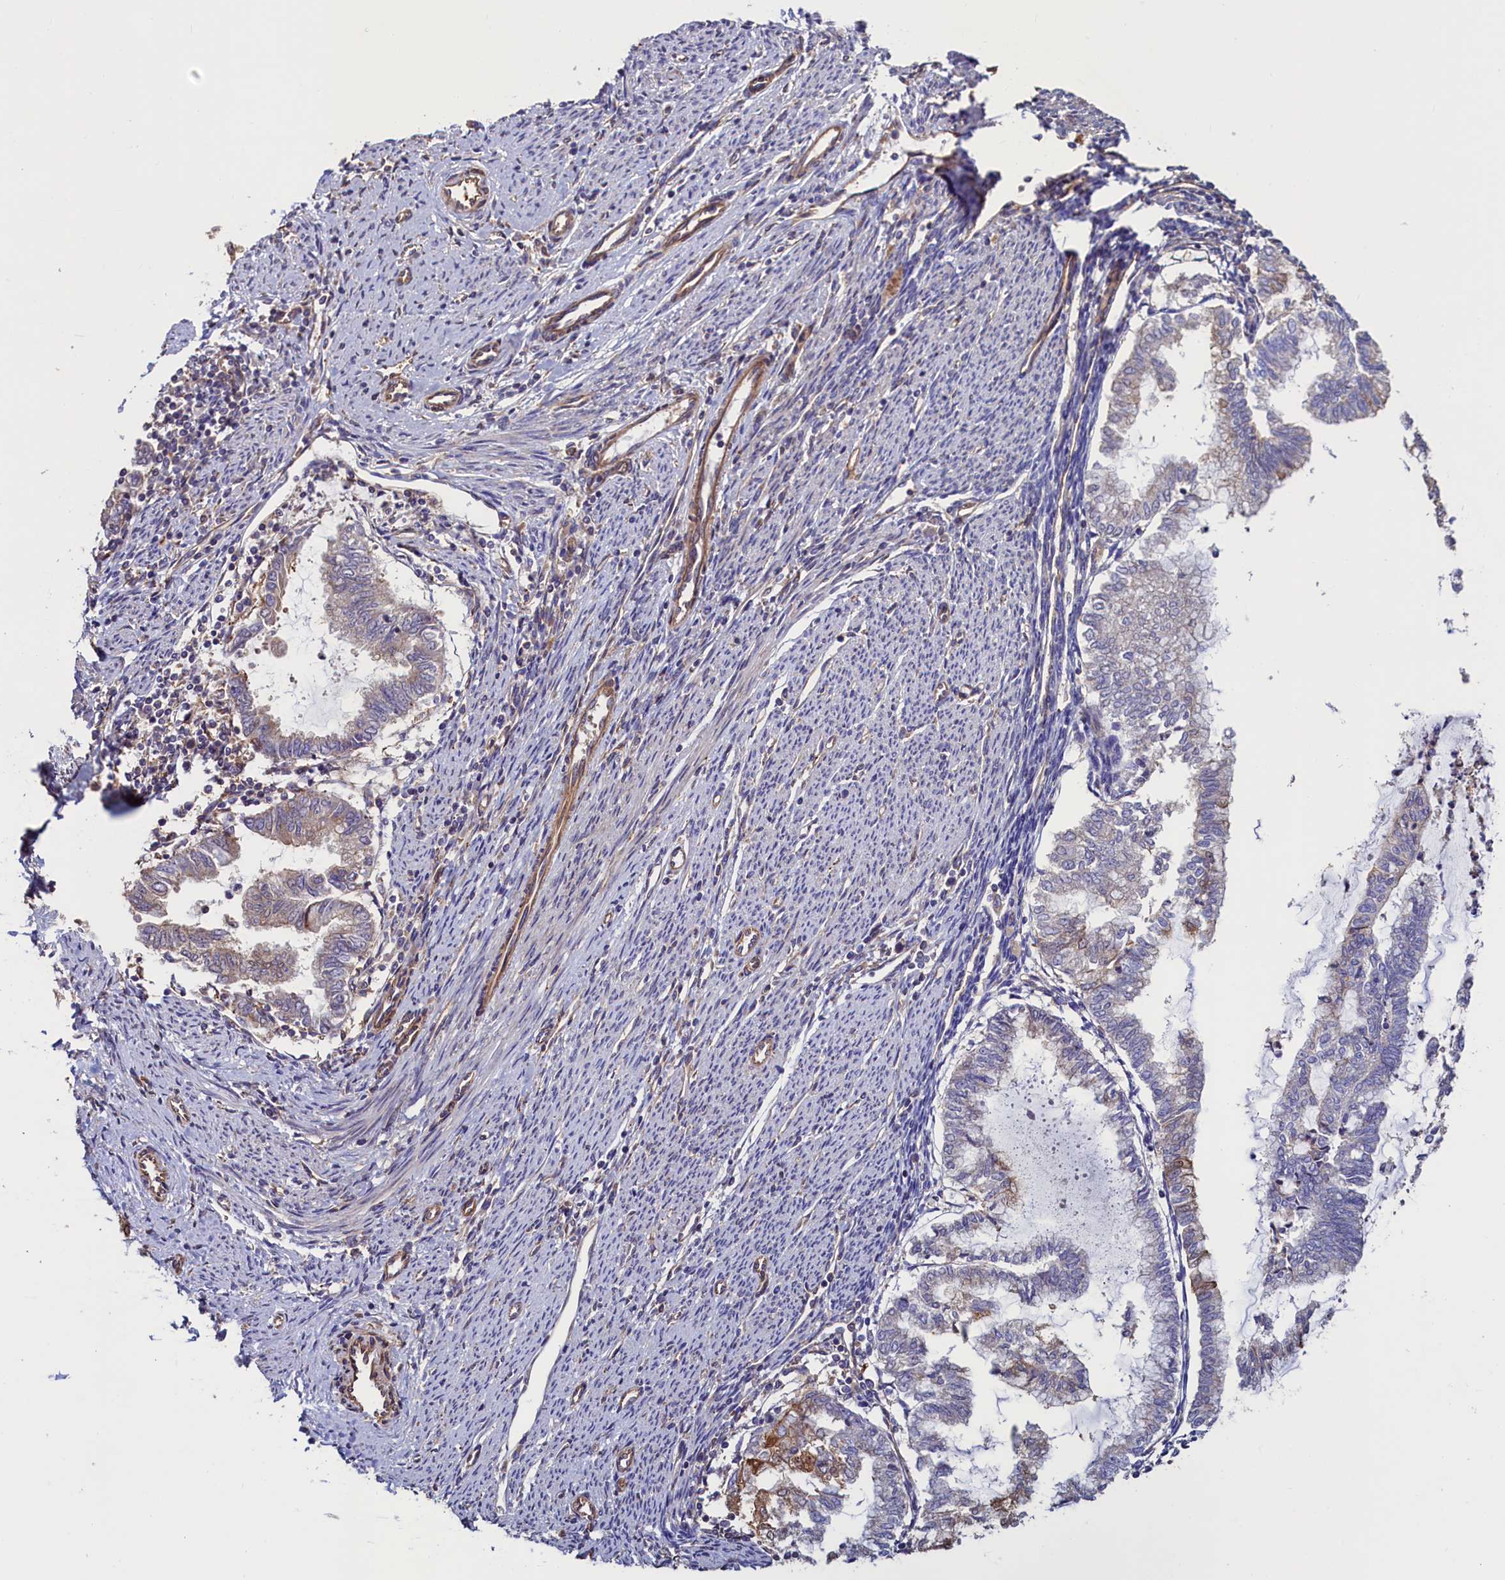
{"staining": {"intensity": "moderate", "quantity": "<25%", "location": "cytoplasmic/membranous"}, "tissue": "endometrial cancer", "cell_type": "Tumor cells", "image_type": "cancer", "snomed": [{"axis": "morphology", "description": "Adenocarcinoma, NOS"}, {"axis": "topography", "description": "Endometrium"}], "caption": "Immunohistochemistry staining of endometrial adenocarcinoma, which displays low levels of moderate cytoplasmic/membranous expression in about <25% of tumor cells indicating moderate cytoplasmic/membranous protein positivity. The staining was performed using DAB (brown) for protein detection and nuclei were counterstained in hematoxylin (blue).", "gene": "ATXN2L", "patient": {"sex": "female", "age": 79}}